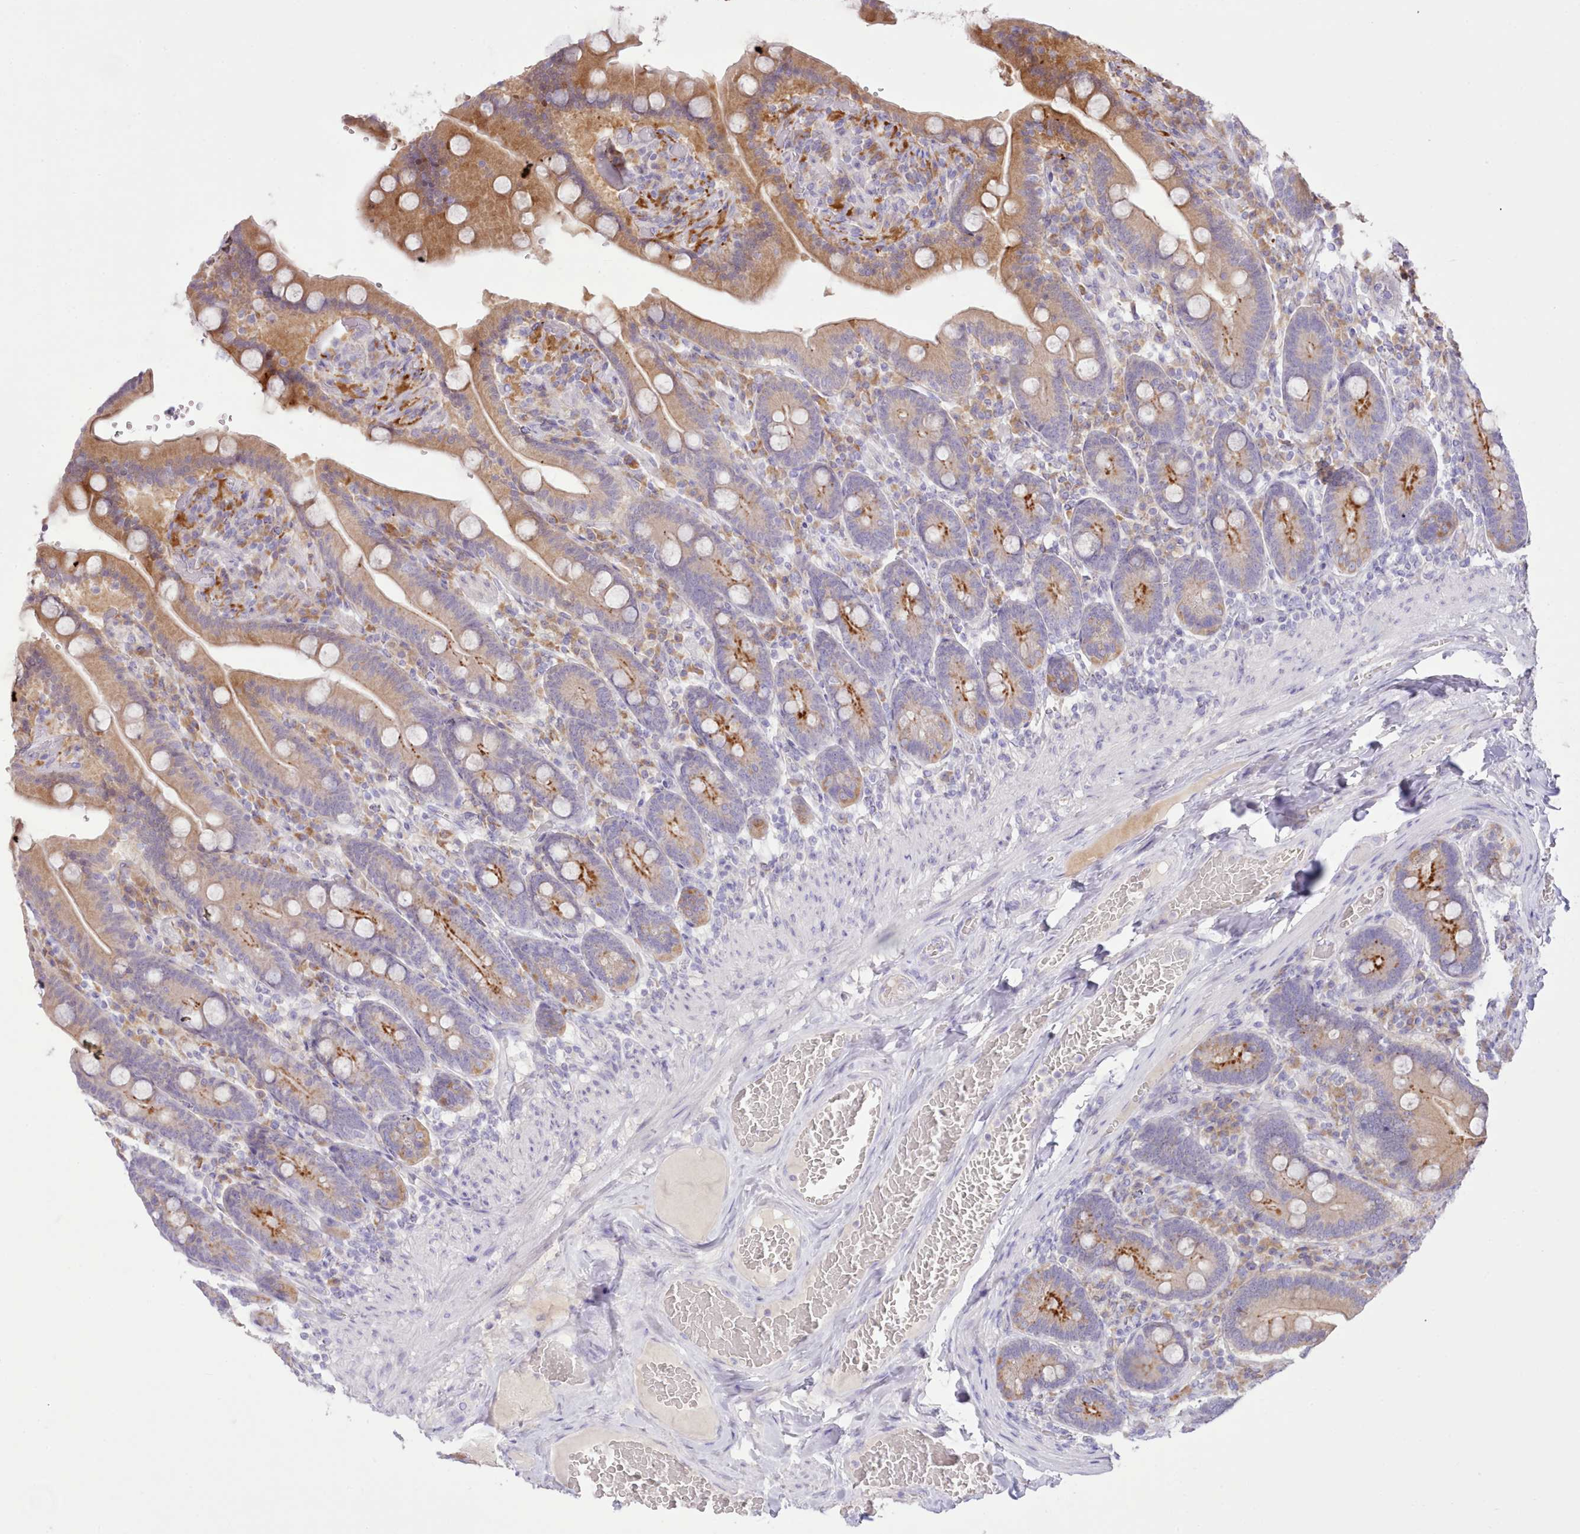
{"staining": {"intensity": "moderate", "quantity": "25%-75%", "location": "cytoplasmic/membranous"}, "tissue": "duodenum", "cell_type": "Glandular cells", "image_type": "normal", "snomed": [{"axis": "morphology", "description": "Normal tissue, NOS"}, {"axis": "topography", "description": "Duodenum"}], "caption": "This image shows immunohistochemistry (IHC) staining of normal duodenum, with medium moderate cytoplasmic/membranous staining in approximately 25%-75% of glandular cells.", "gene": "CCL1", "patient": {"sex": "female", "age": 62}}